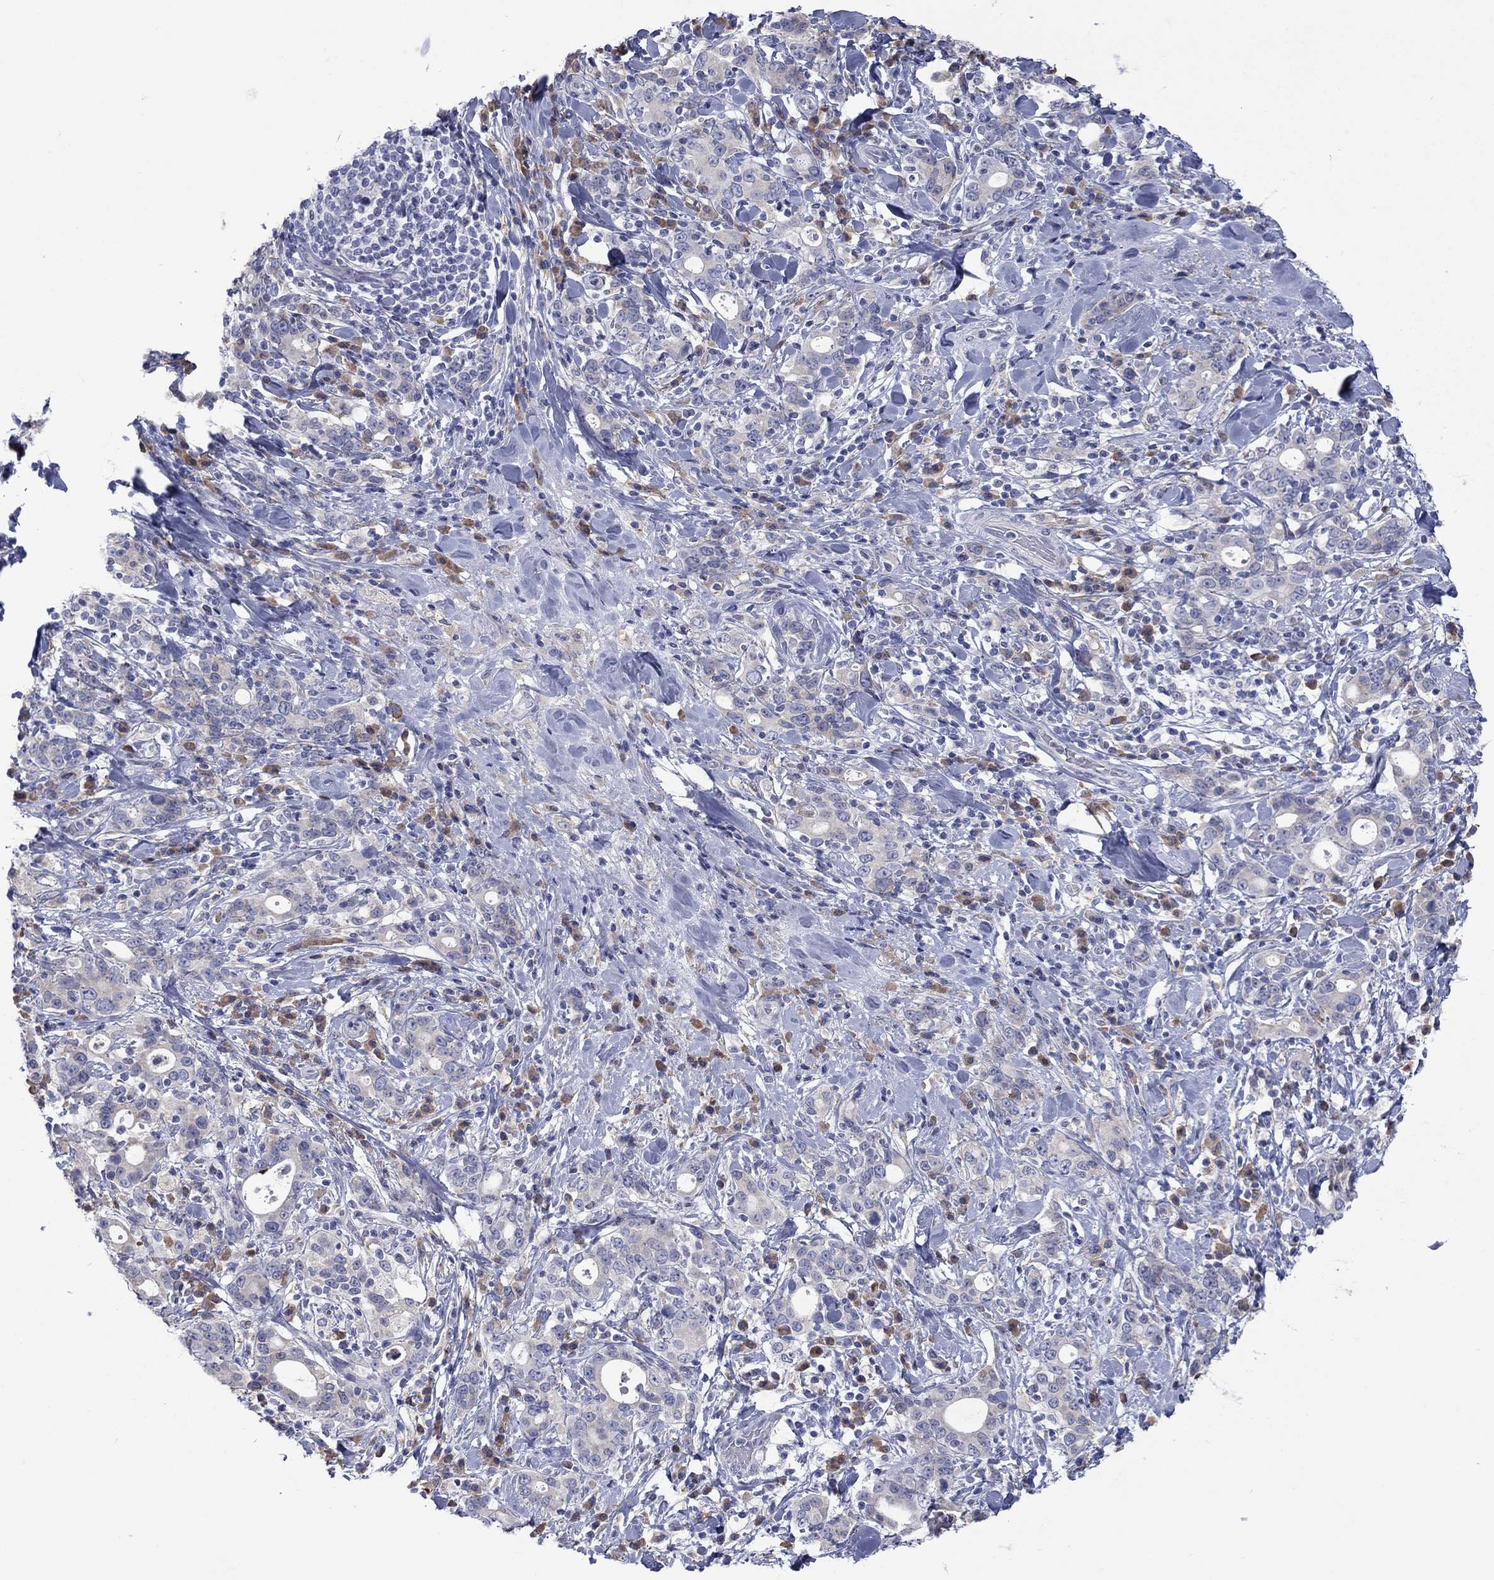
{"staining": {"intensity": "negative", "quantity": "none", "location": "none"}, "tissue": "stomach cancer", "cell_type": "Tumor cells", "image_type": "cancer", "snomed": [{"axis": "morphology", "description": "Adenocarcinoma, NOS"}, {"axis": "topography", "description": "Stomach"}], "caption": "Immunohistochemistry (IHC) micrograph of human stomach cancer stained for a protein (brown), which exhibits no staining in tumor cells.", "gene": "TMPRSS11A", "patient": {"sex": "male", "age": 79}}